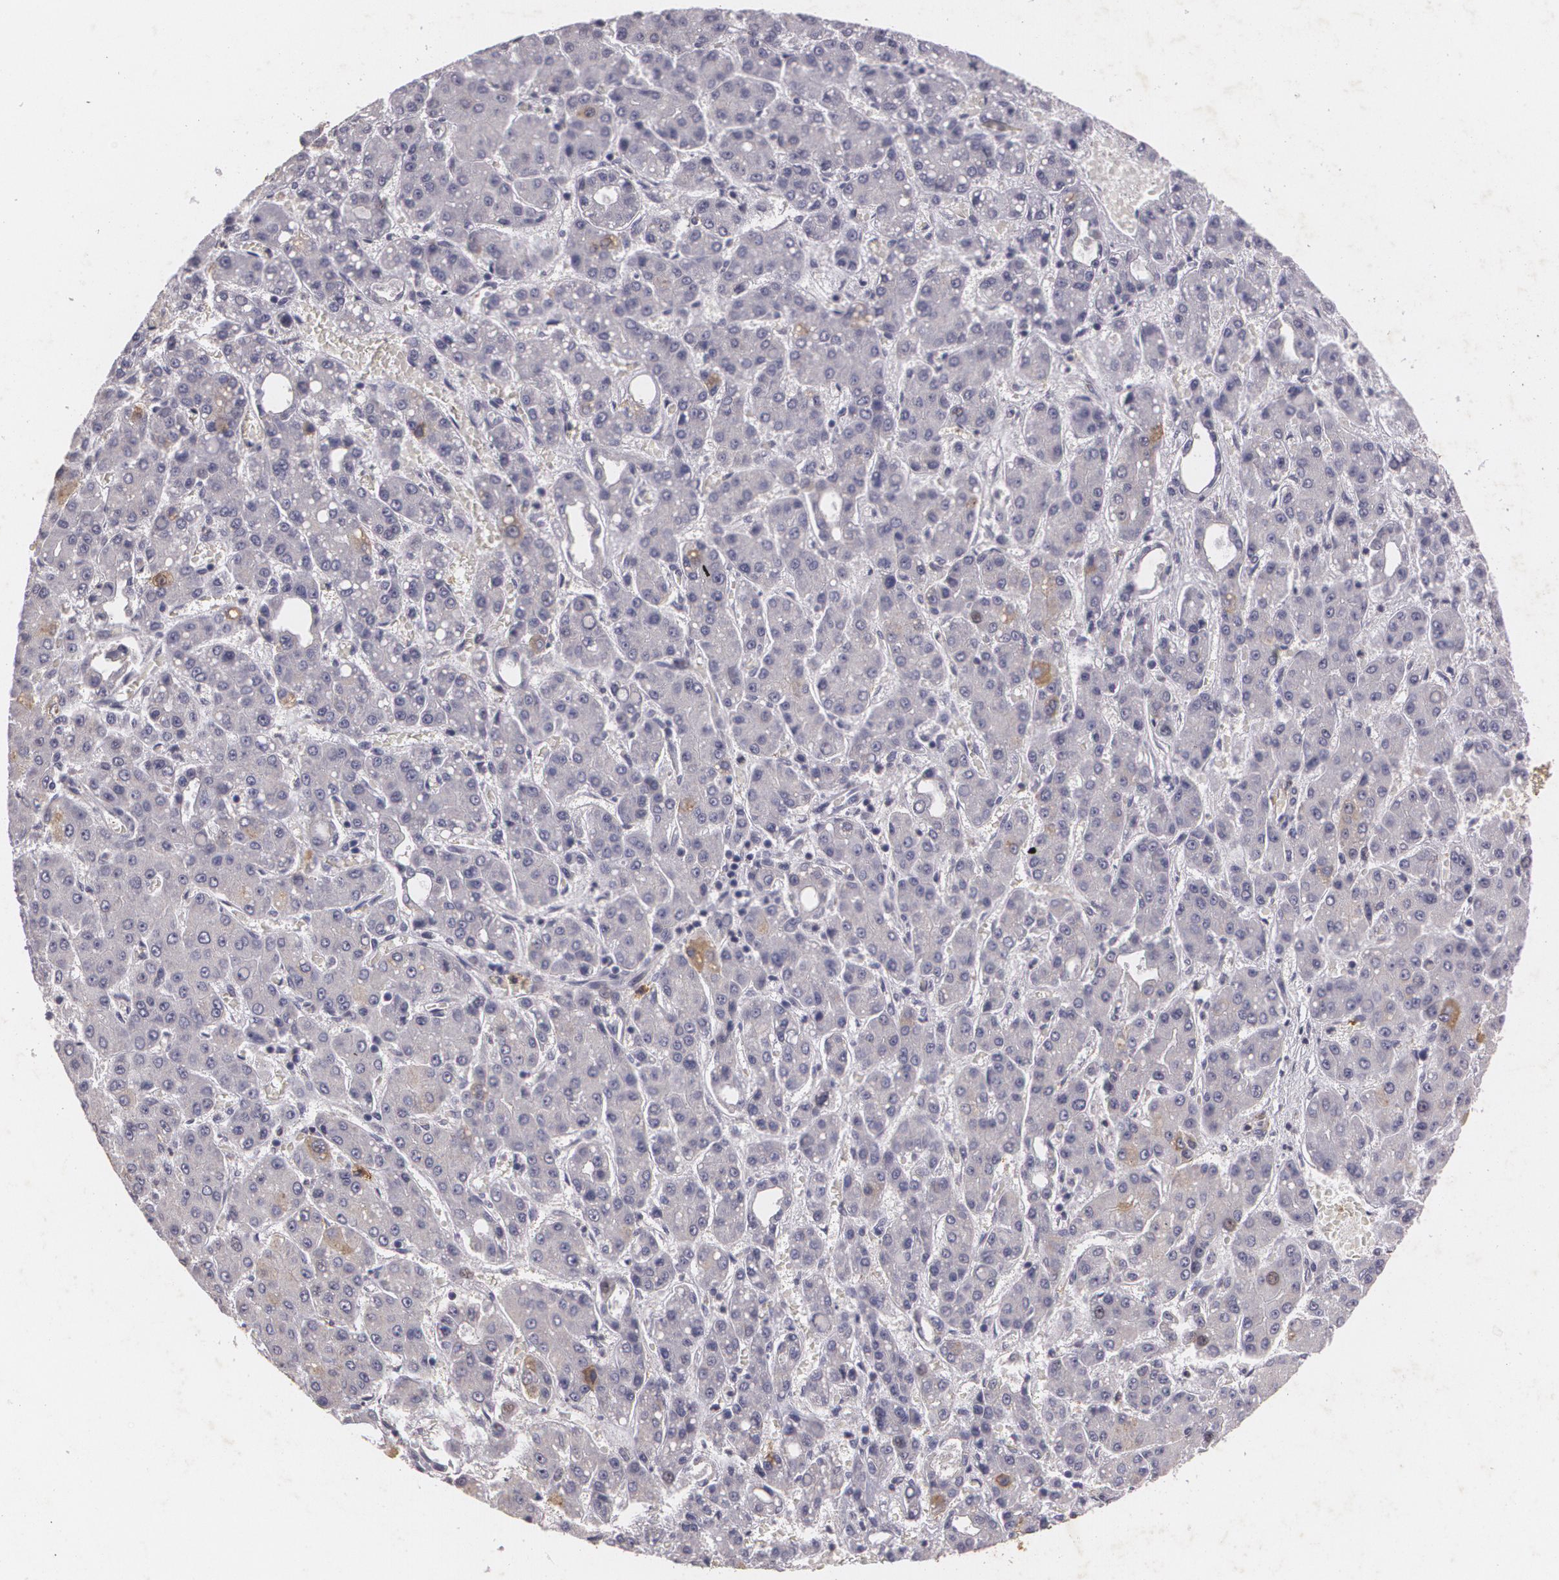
{"staining": {"intensity": "weak", "quantity": ">75%", "location": "cytoplasmic/membranous"}, "tissue": "liver cancer", "cell_type": "Tumor cells", "image_type": "cancer", "snomed": [{"axis": "morphology", "description": "Carcinoma, Hepatocellular, NOS"}, {"axis": "topography", "description": "Liver"}], "caption": "This photomicrograph reveals liver hepatocellular carcinoma stained with immunohistochemistry (IHC) to label a protein in brown. The cytoplasmic/membranous of tumor cells show weak positivity for the protein. Nuclei are counter-stained blue.", "gene": "KCNA4", "patient": {"sex": "male", "age": 69}}